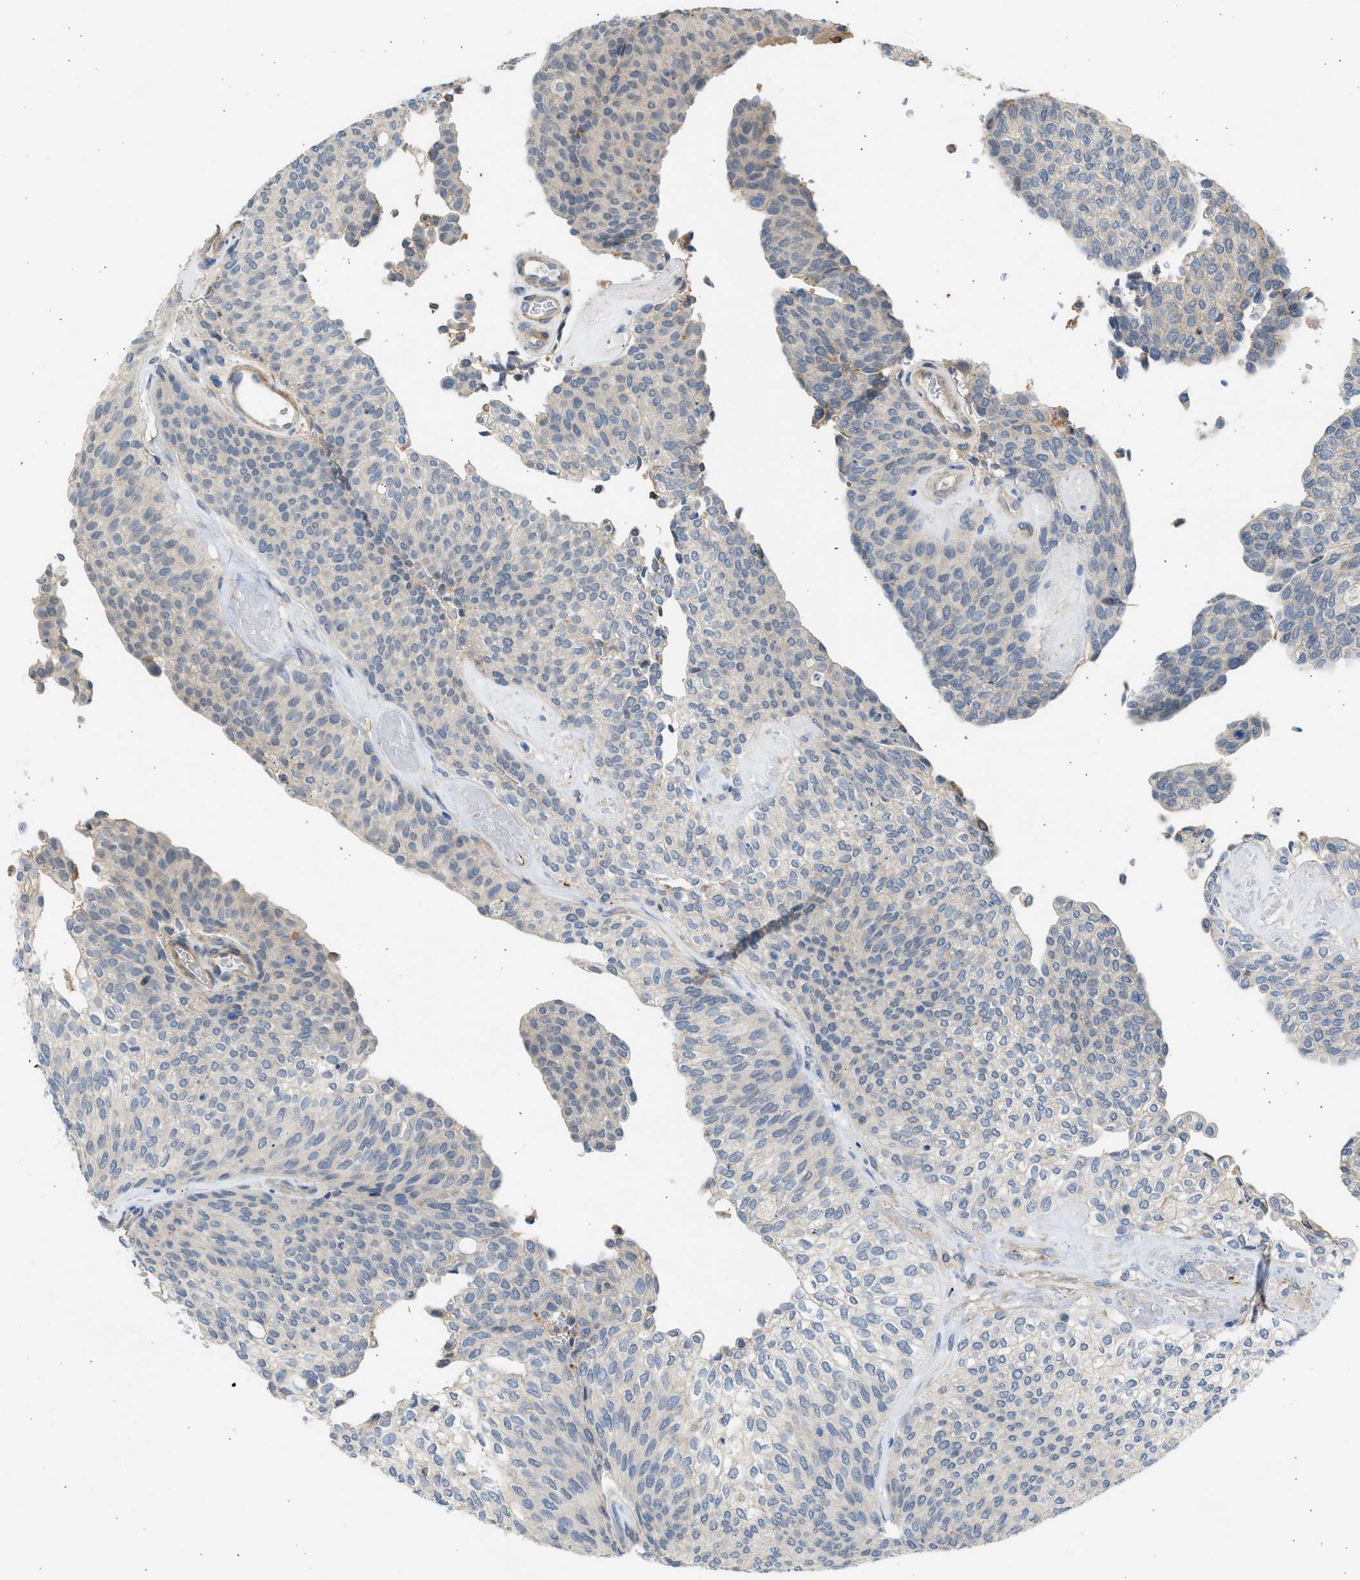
{"staining": {"intensity": "negative", "quantity": "none", "location": "none"}, "tissue": "urothelial cancer", "cell_type": "Tumor cells", "image_type": "cancer", "snomed": [{"axis": "morphology", "description": "Urothelial carcinoma, Low grade"}, {"axis": "topography", "description": "Urinary bladder"}], "caption": "A high-resolution micrograph shows immunohistochemistry (IHC) staining of low-grade urothelial carcinoma, which displays no significant staining in tumor cells. (DAB (3,3'-diaminobenzidine) IHC visualized using brightfield microscopy, high magnification).", "gene": "PCNX3", "patient": {"sex": "female", "age": 79}}